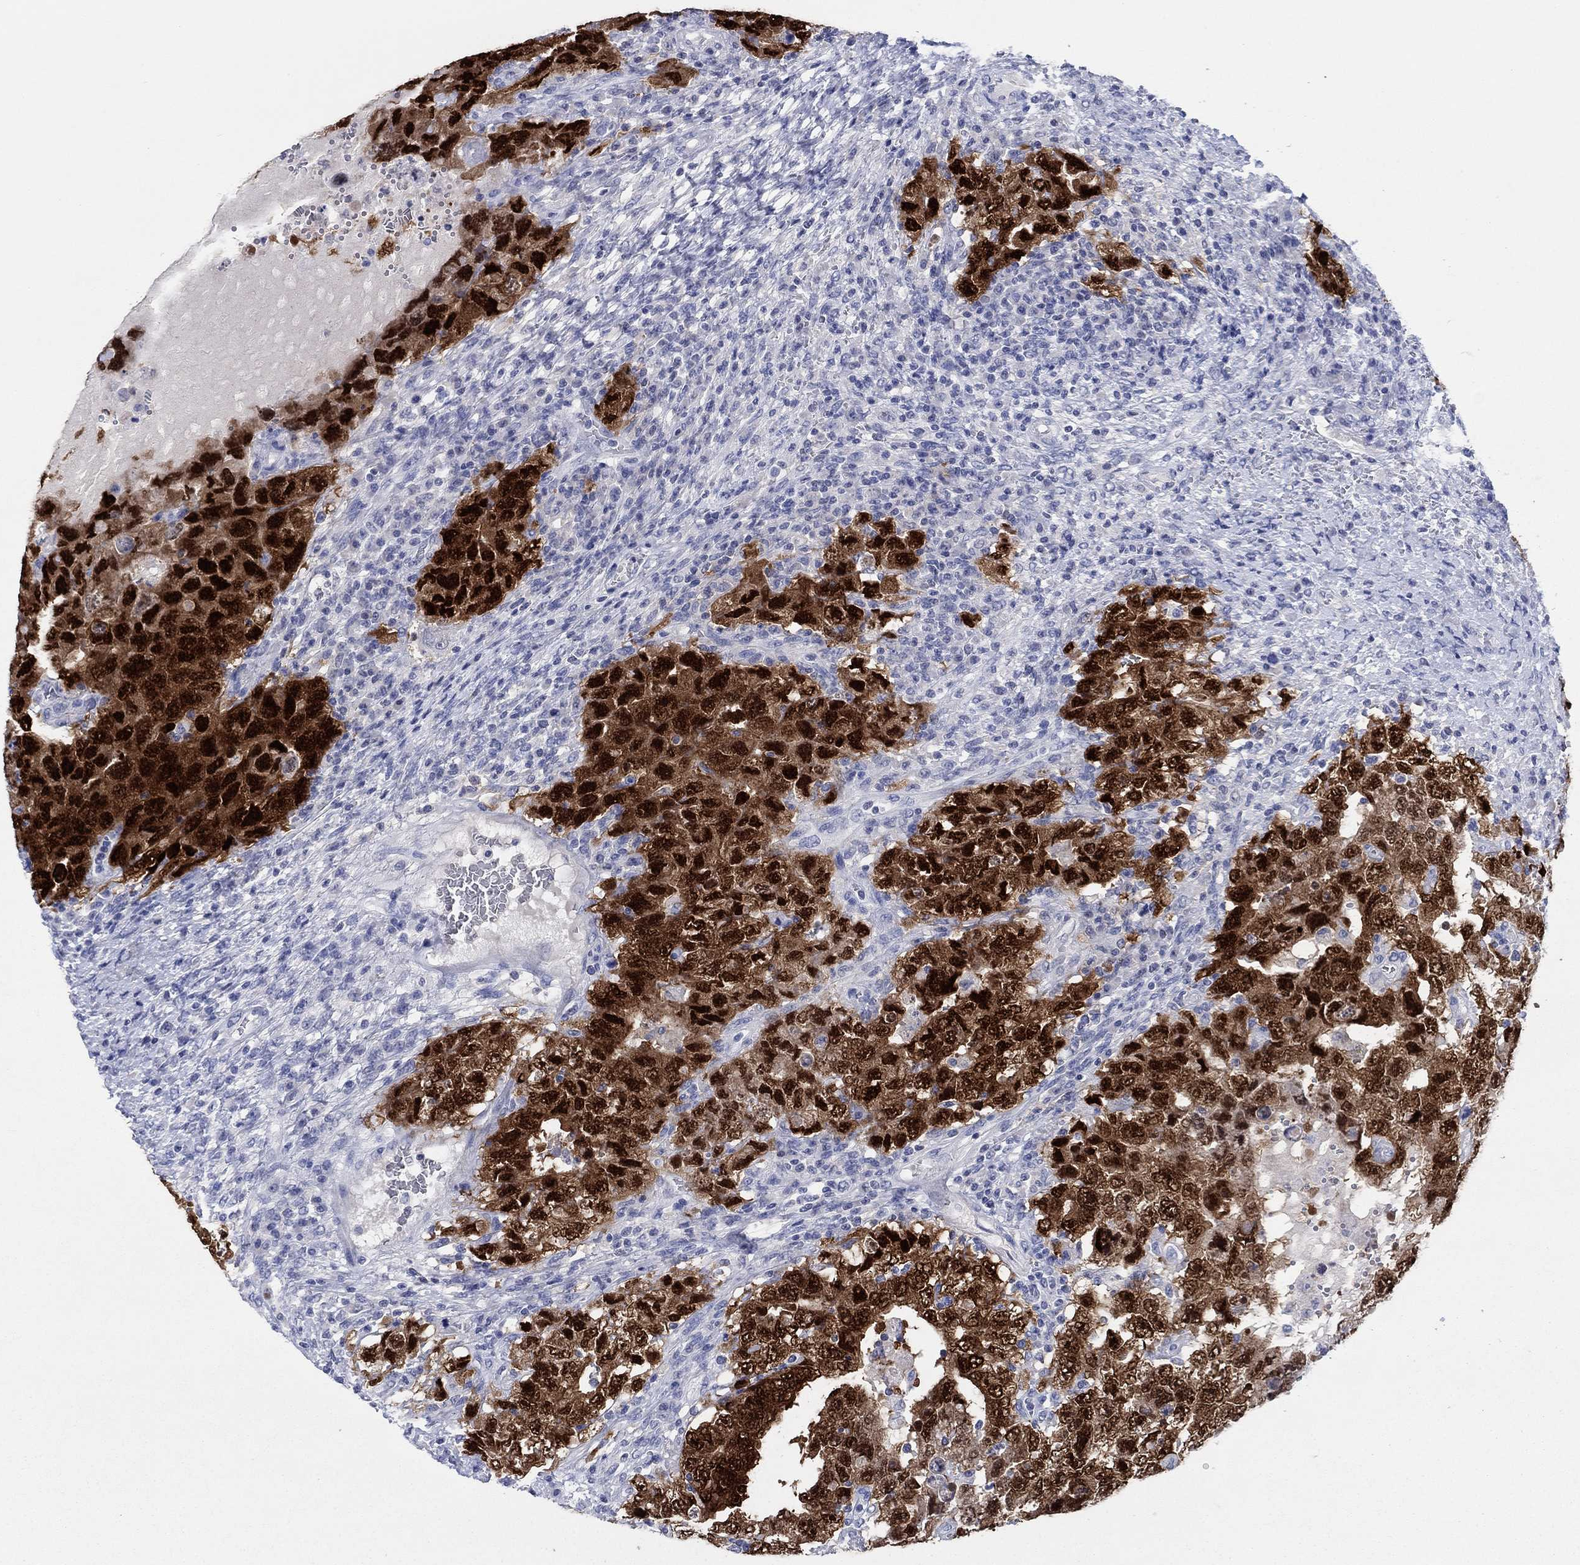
{"staining": {"intensity": "strong", "quantity": ">75%", "location": "cytoplasmic/membranous,nuclear"}, "tissue": "testis cancer", "cell_type": "Tumor cells", "image_type": "cancer", "snomed": [{"axis": "morphology", "description": "Carcinoma, Embryonal, NOS"}, {"axis": "topography", "description": "Testis"}], "caption": "Human testis embryonal carcinoma stained with a protein marker shows strong staining in tumor cells.", "gene": "POU5F1", "patient": {"sex": "male", "age": 26}}